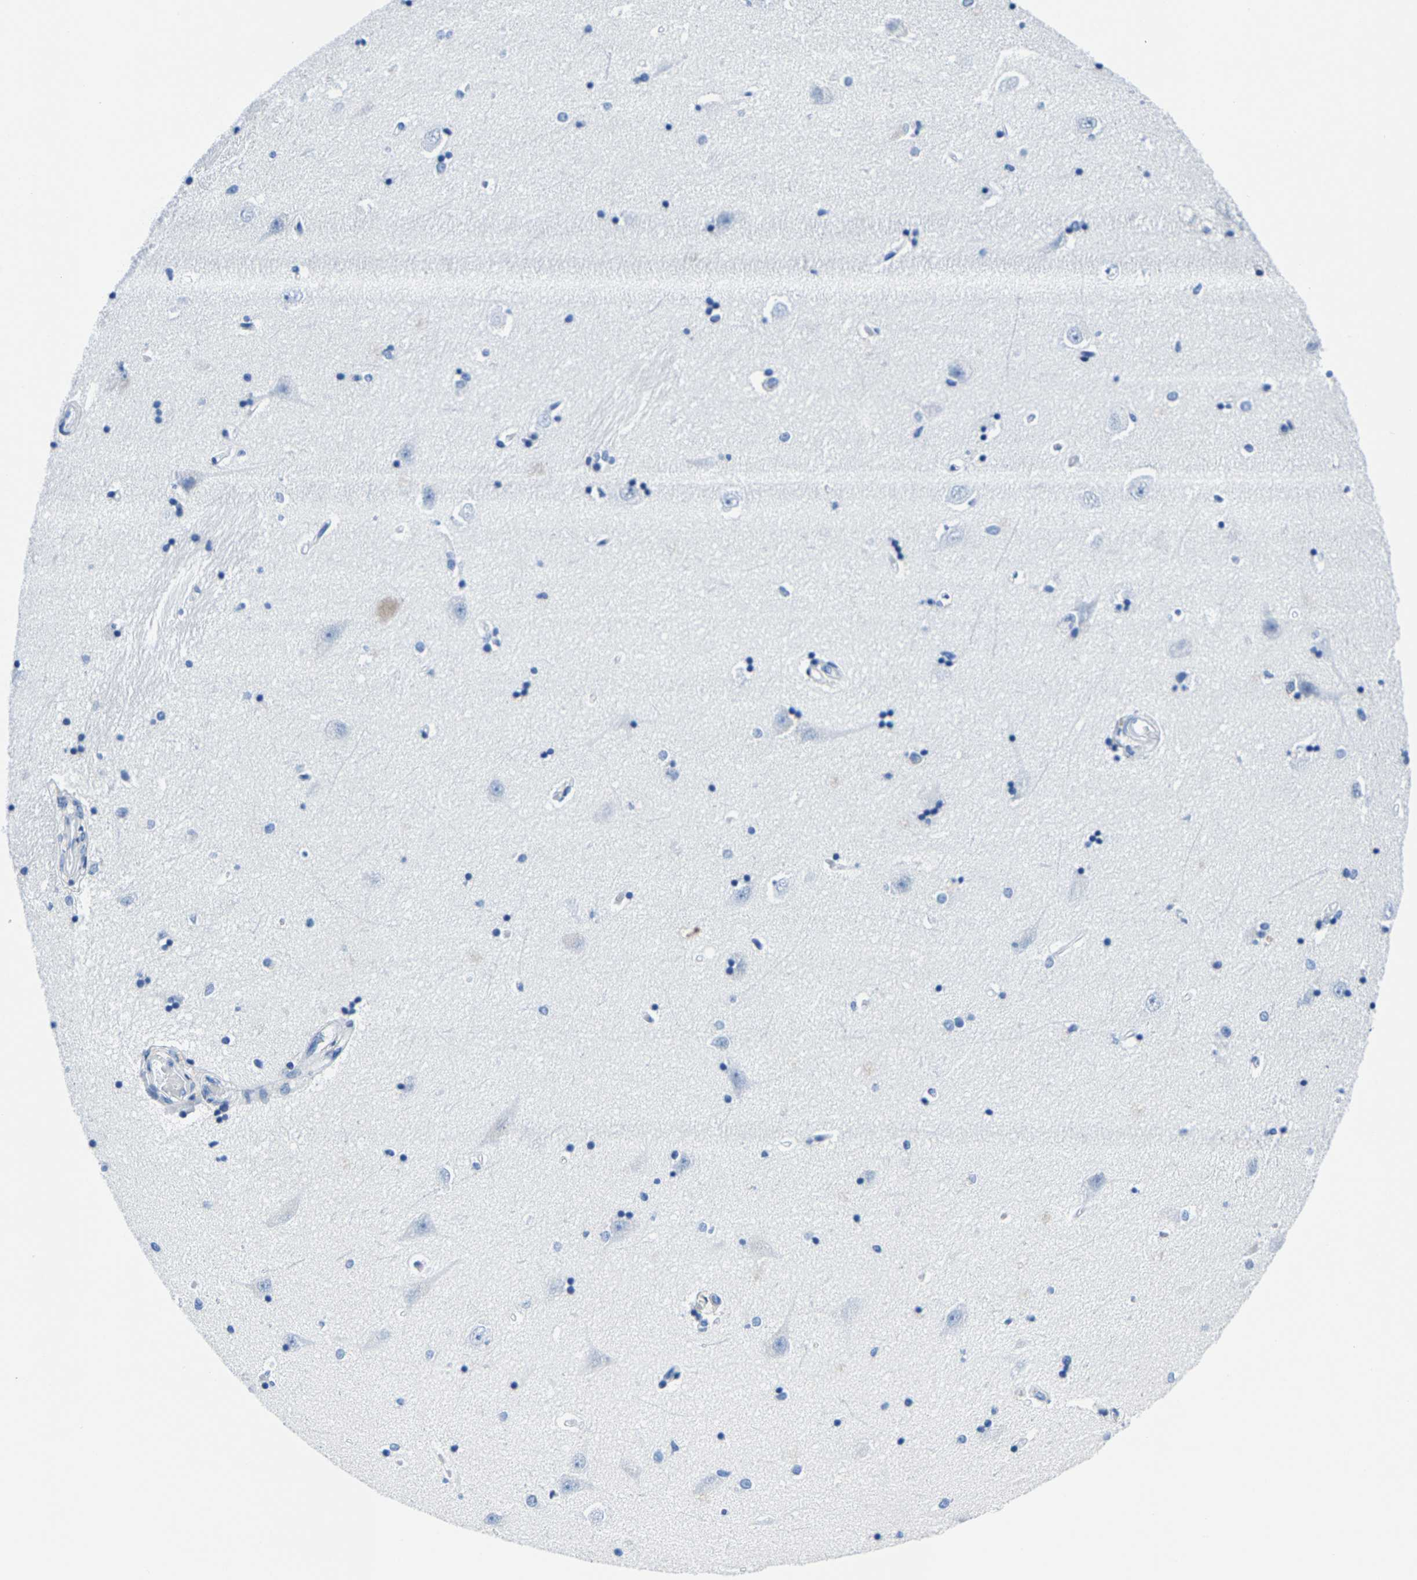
{"staining": {"intensity": "negative", "quantity": "none", "location": "none"}, "tissue": "hippocampus", "cell_type": "Glial cells", "image_type": "normal", "snomed": [{"axis": "morphology", "description": "Normal tissue, NOS"}, {"axis": "topography", "description": "Hippocampus"}], "caption": "A high-resolution histopathology image shows immunohistochemistry (IHC) staining of normal hippocampus, which exhibits no significant expression in glial cells.", "gene": "SSH3", "patient": {"sex": "male", "age": 45}}